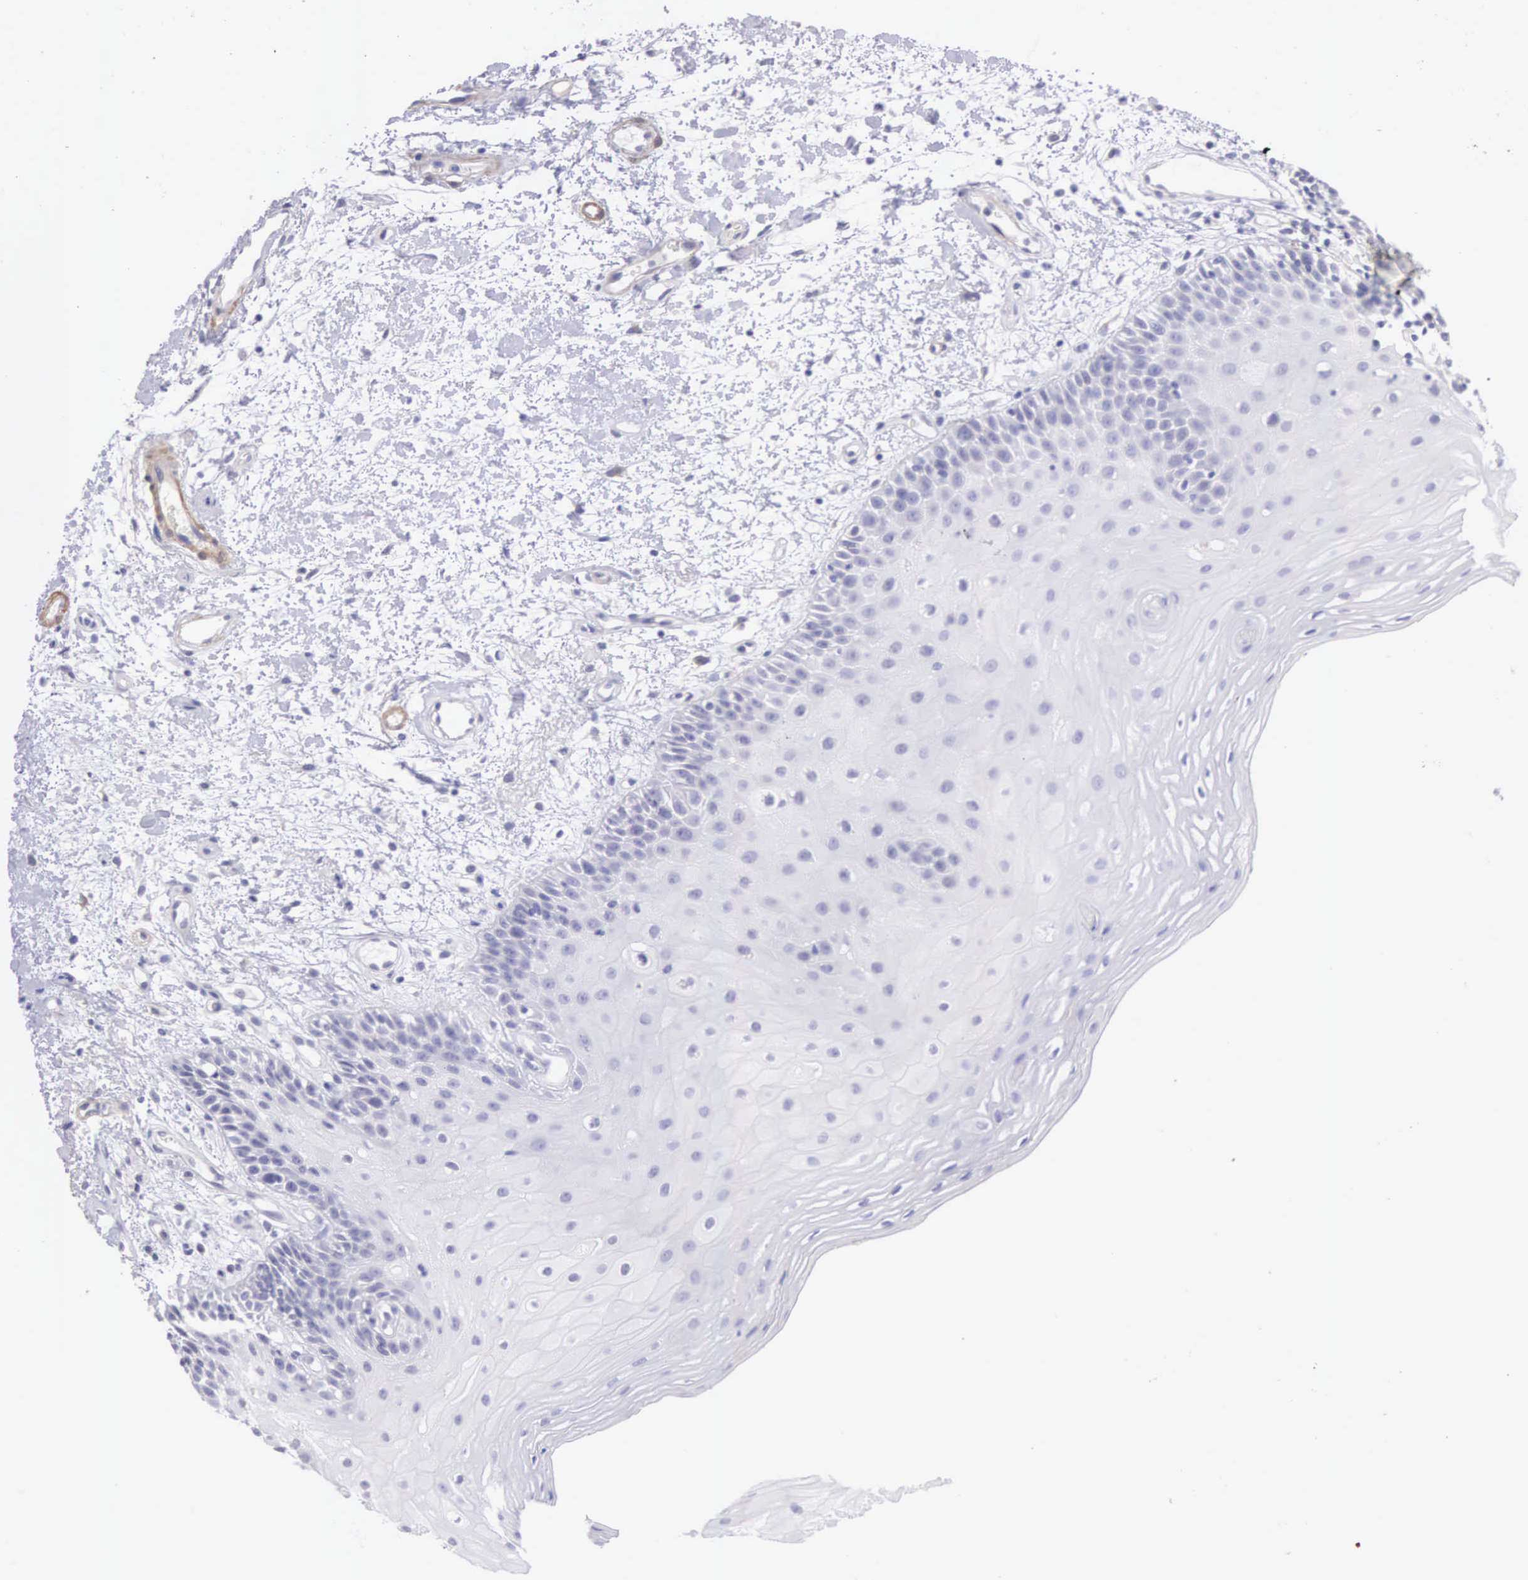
{"staining": {"intensity": "negative", "quantity": "none", "location": "none"}, "tissue": "oral mucosa", "cell_type": "Squamous epithelial cells", "image_type": "normal", "snomed": [{"axis": "morphology", "description": "Normal tissue, NOS"}, {"axis": "topography", "description": "Oral tissue"}], "caption": "Protein analysis of normal oral mucosa demonstrates no significant positivity in squamous epithelial cells.", "gene": "ARFGAP3", "patient": {"sex": "female", "age": 79}}